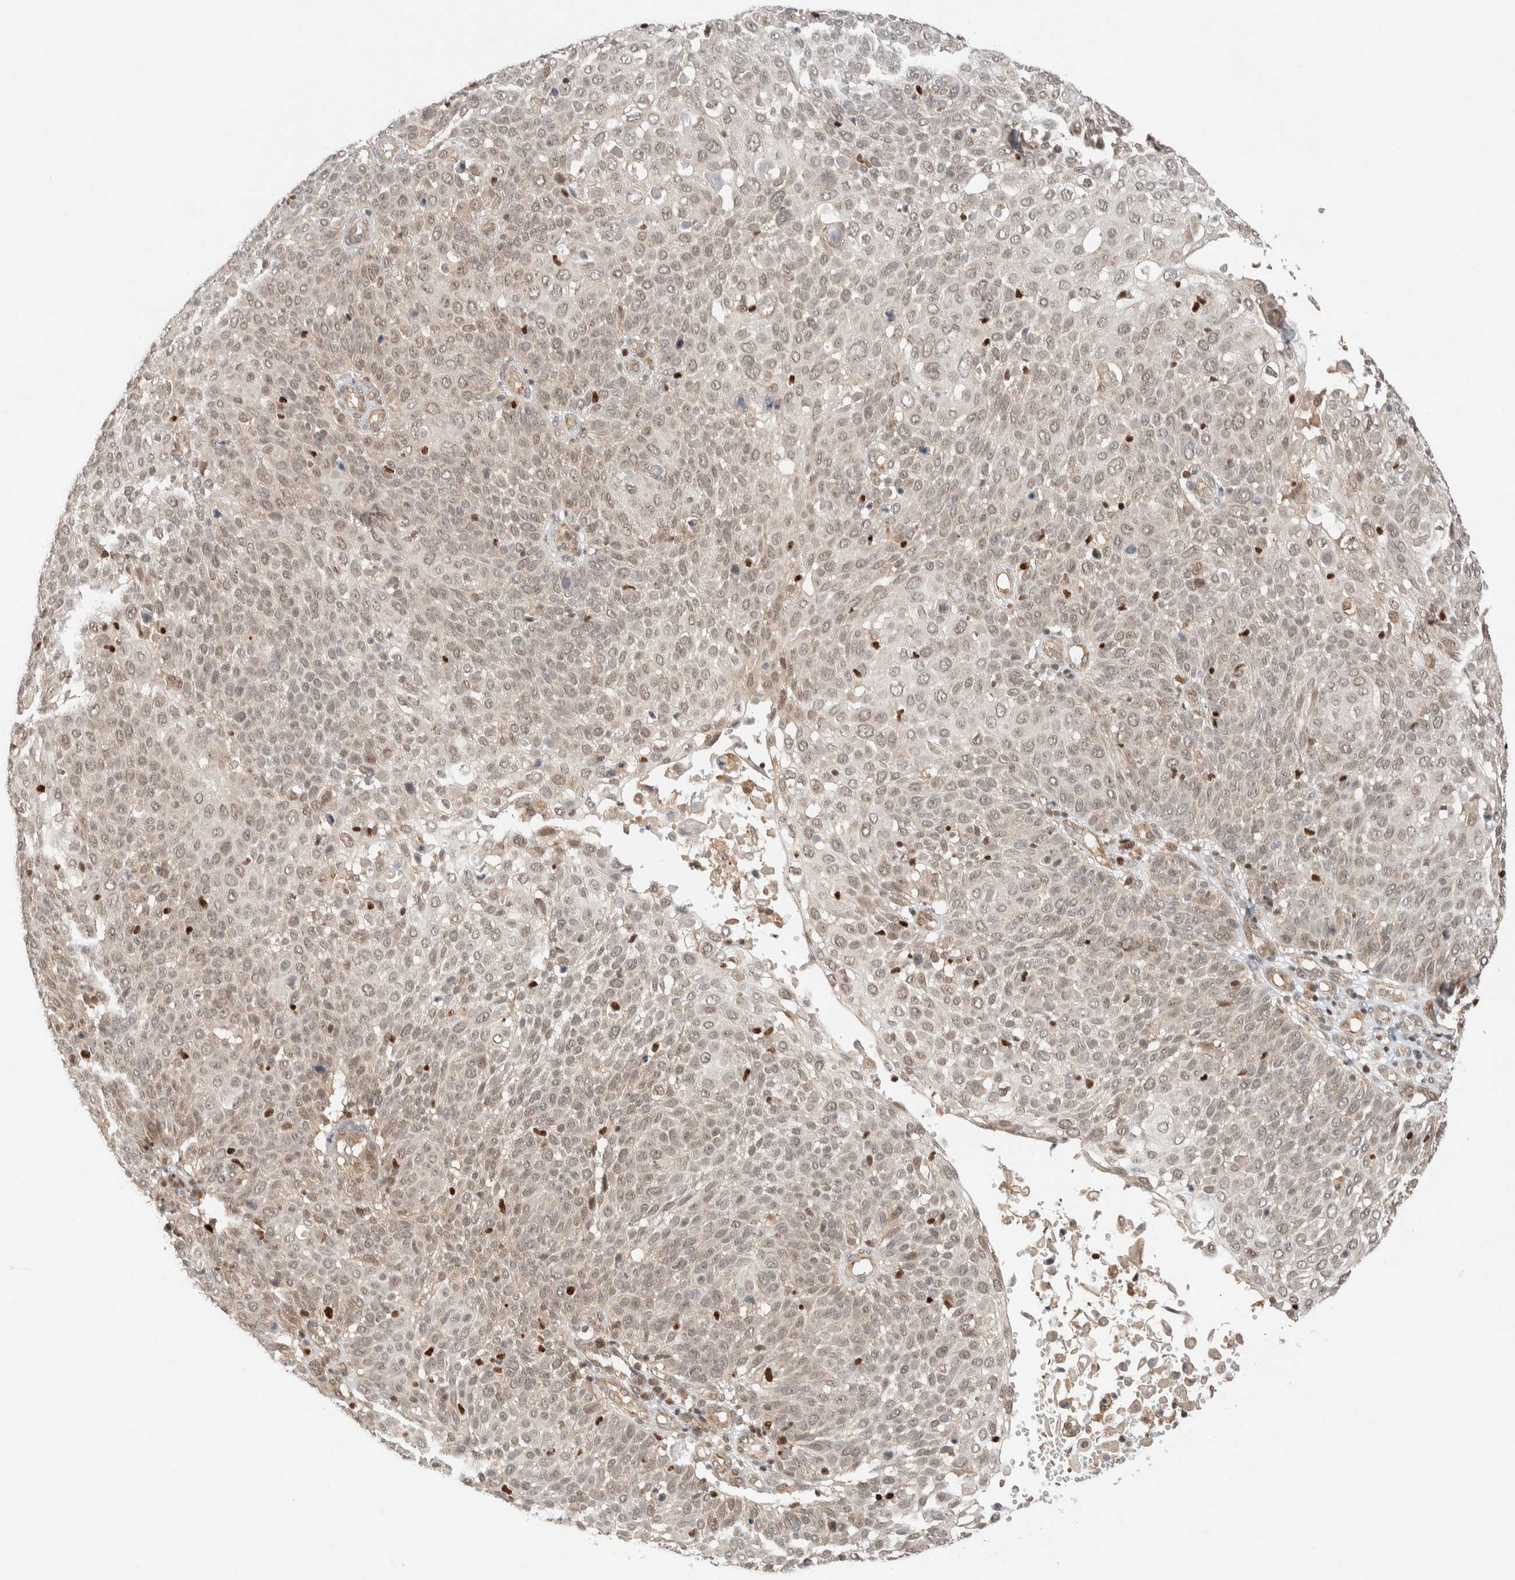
{"staining": {"intensity": "weak", "quantity": ">75%", "location": "nuclear"}, "tissue": "cervical cancer", "cell_type": "Tumor cells", "image_type": "cancer", "snomed": [{"axis": "morphology", "description": "Squamous cell carcinoma, NOS"}, {"axis": "topography", "description": "Cervix"}], "caption": "Protein staining by immunohistochemistry demonstrates weak nuclear positivity in about >75% of tumor cells in cervical cancer (squamous cell carcinoma). Ihc stains the protein in brown and the nuclei are stained blue.", "gene": "C8orf76", "patient": {"sex": "female", "age": 74}}